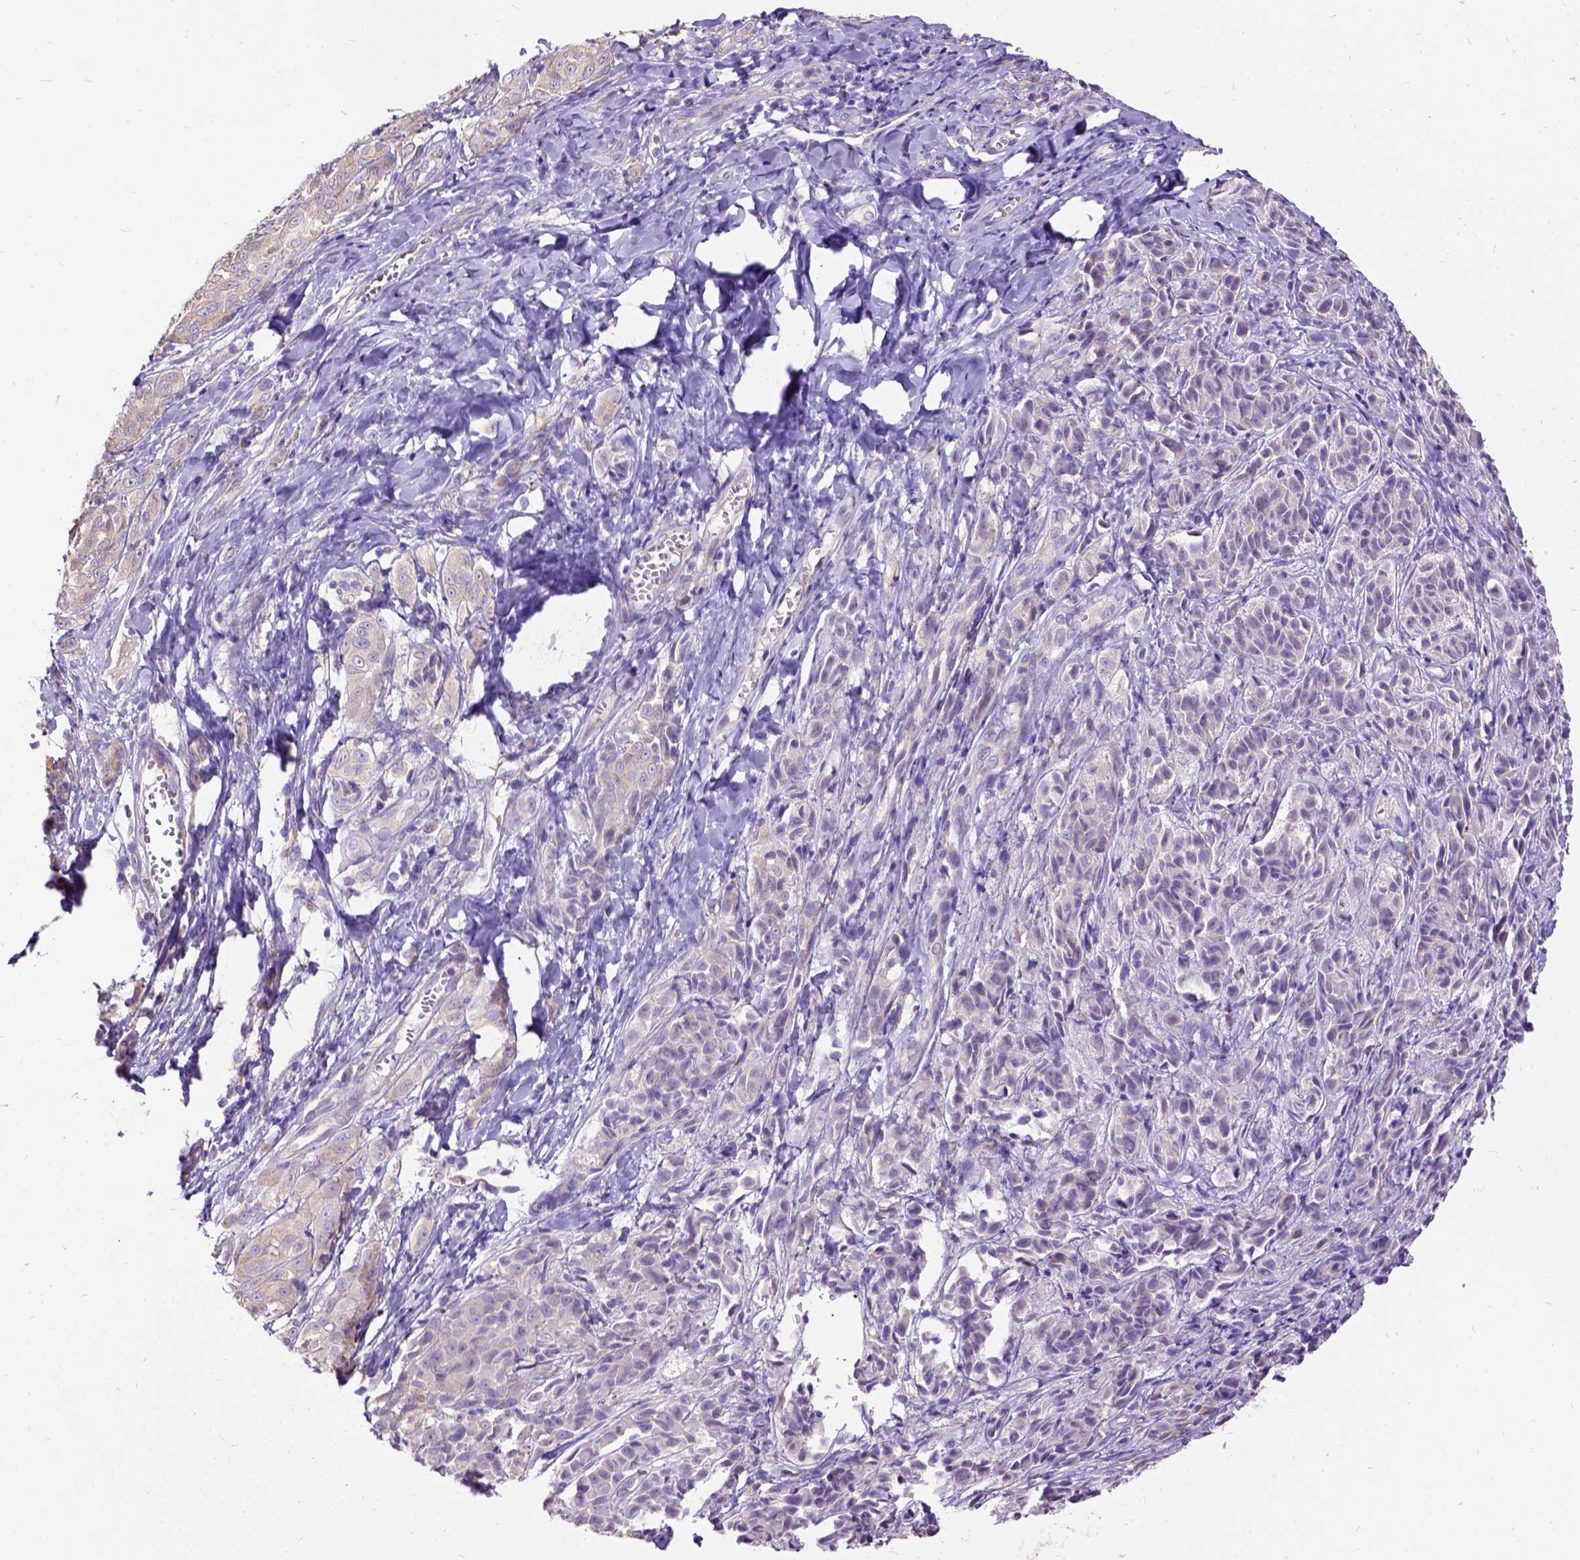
{"staining": {"intensity": "negative", "quantity": "none", "location": "none"}, "tissue": "melanoma", "cell_type": "Tumor cells", "image_type": "cancer", "snomed": [{"axis": "morphology", "description": "Malignant melanoma, NOS"}, {"axis": "topography", "description": "Skin"}], "caption": "Micrograph shows no significant protein positivity in tumor cells of malignant melanoma.", "gene": "CFAP54", "patient": {"sex": "male", "age": 89}}